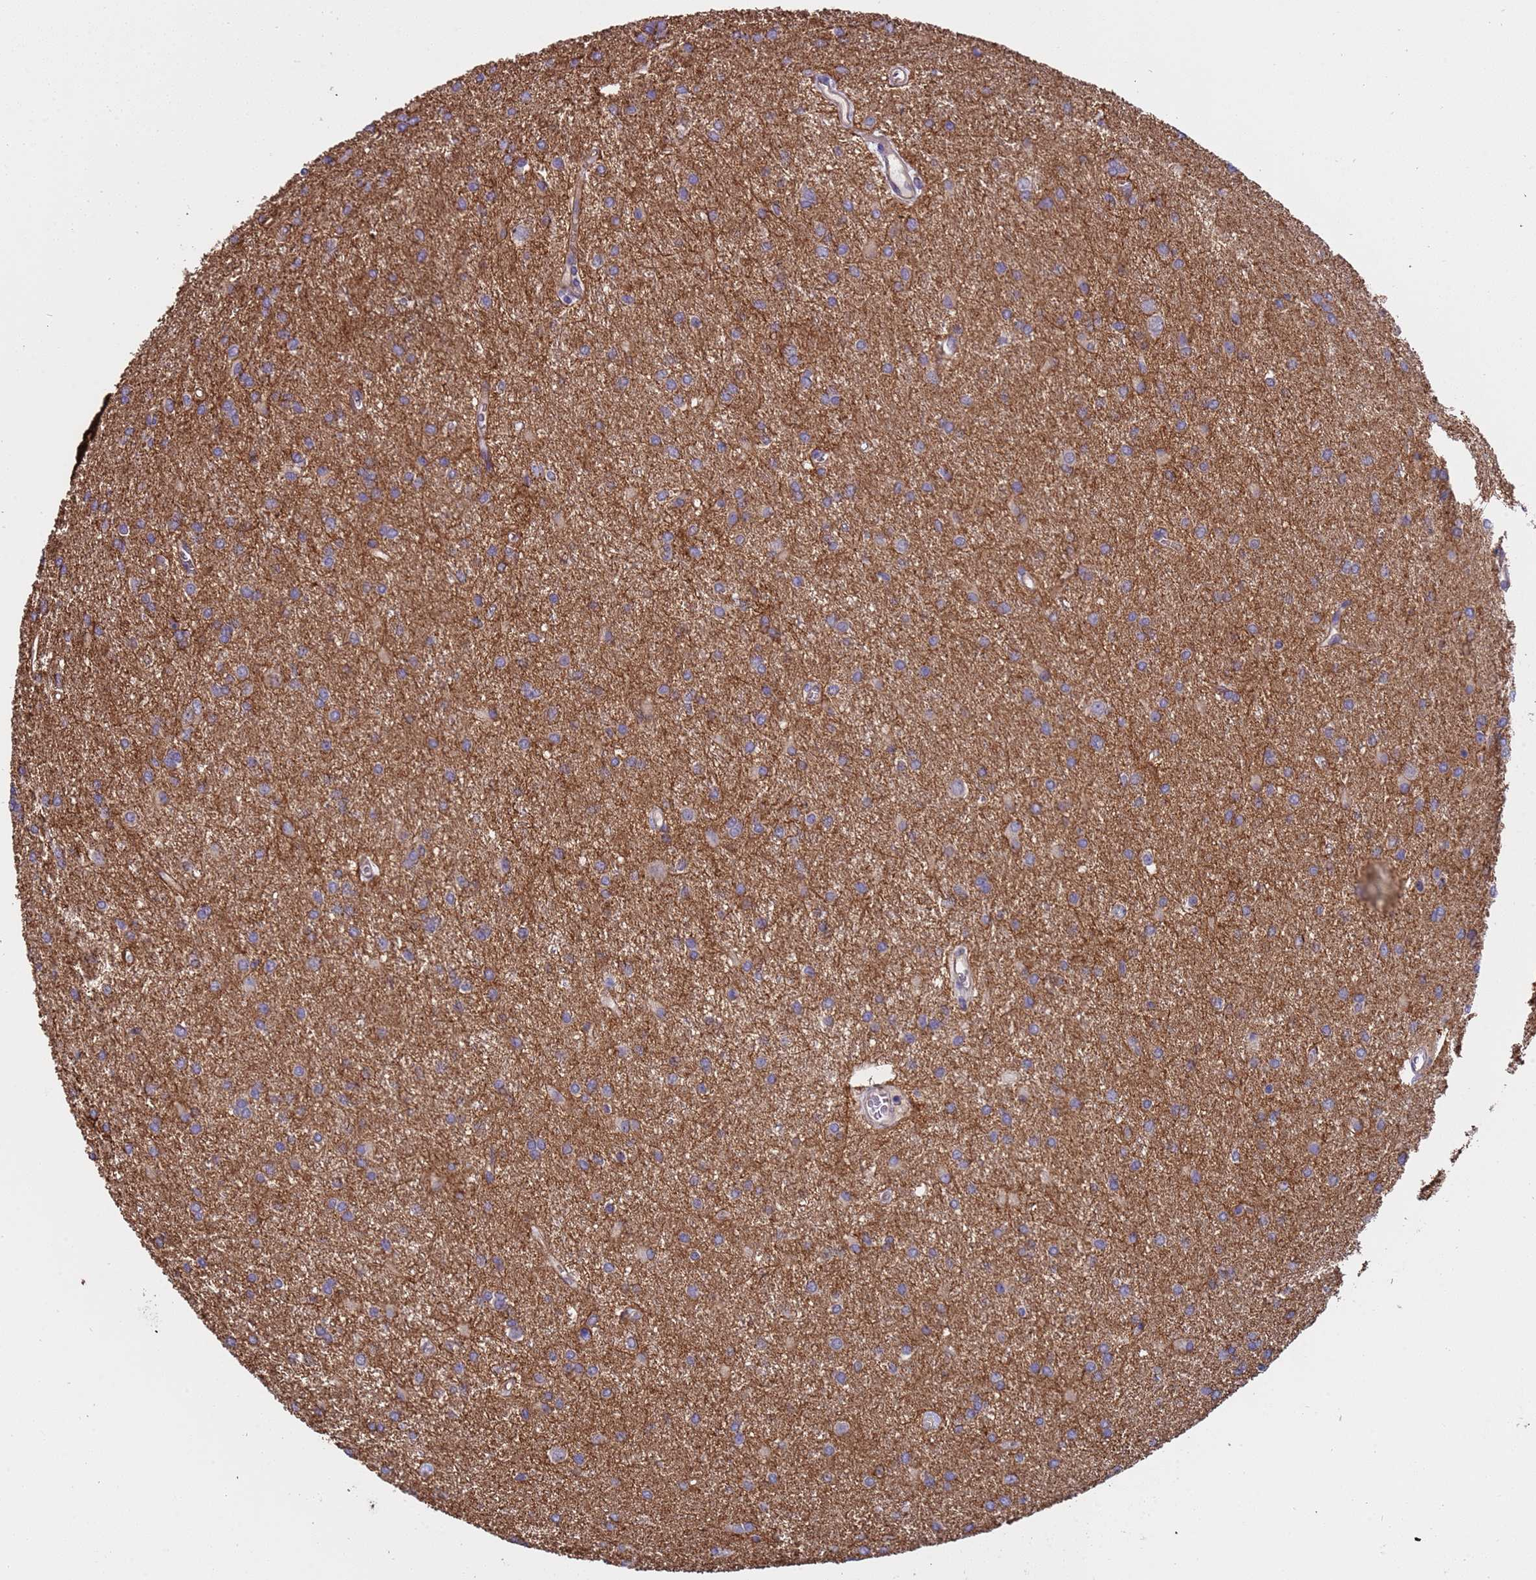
{"staining": {"intensity": "weak", "quantity": ">75%", "location": "cytoplasmic/membranous"}, "tissue": "glioma", "cell_type": "Tumor cells", "image_type": "cancer", "snomed": [{"axis": "morphology", "description": "Glioma, malignant, High grade"}, {"axis": "topography", "description": "Brain"}], "caption": "About >75% of tumor cells in malignant high-grade glioma reveal weak cytoplasmic/membranous protein expression as visualized by brown immunohistochemical staining.", "gene": "ZNF248", "patient": {"sex": "female", "age": 50}}